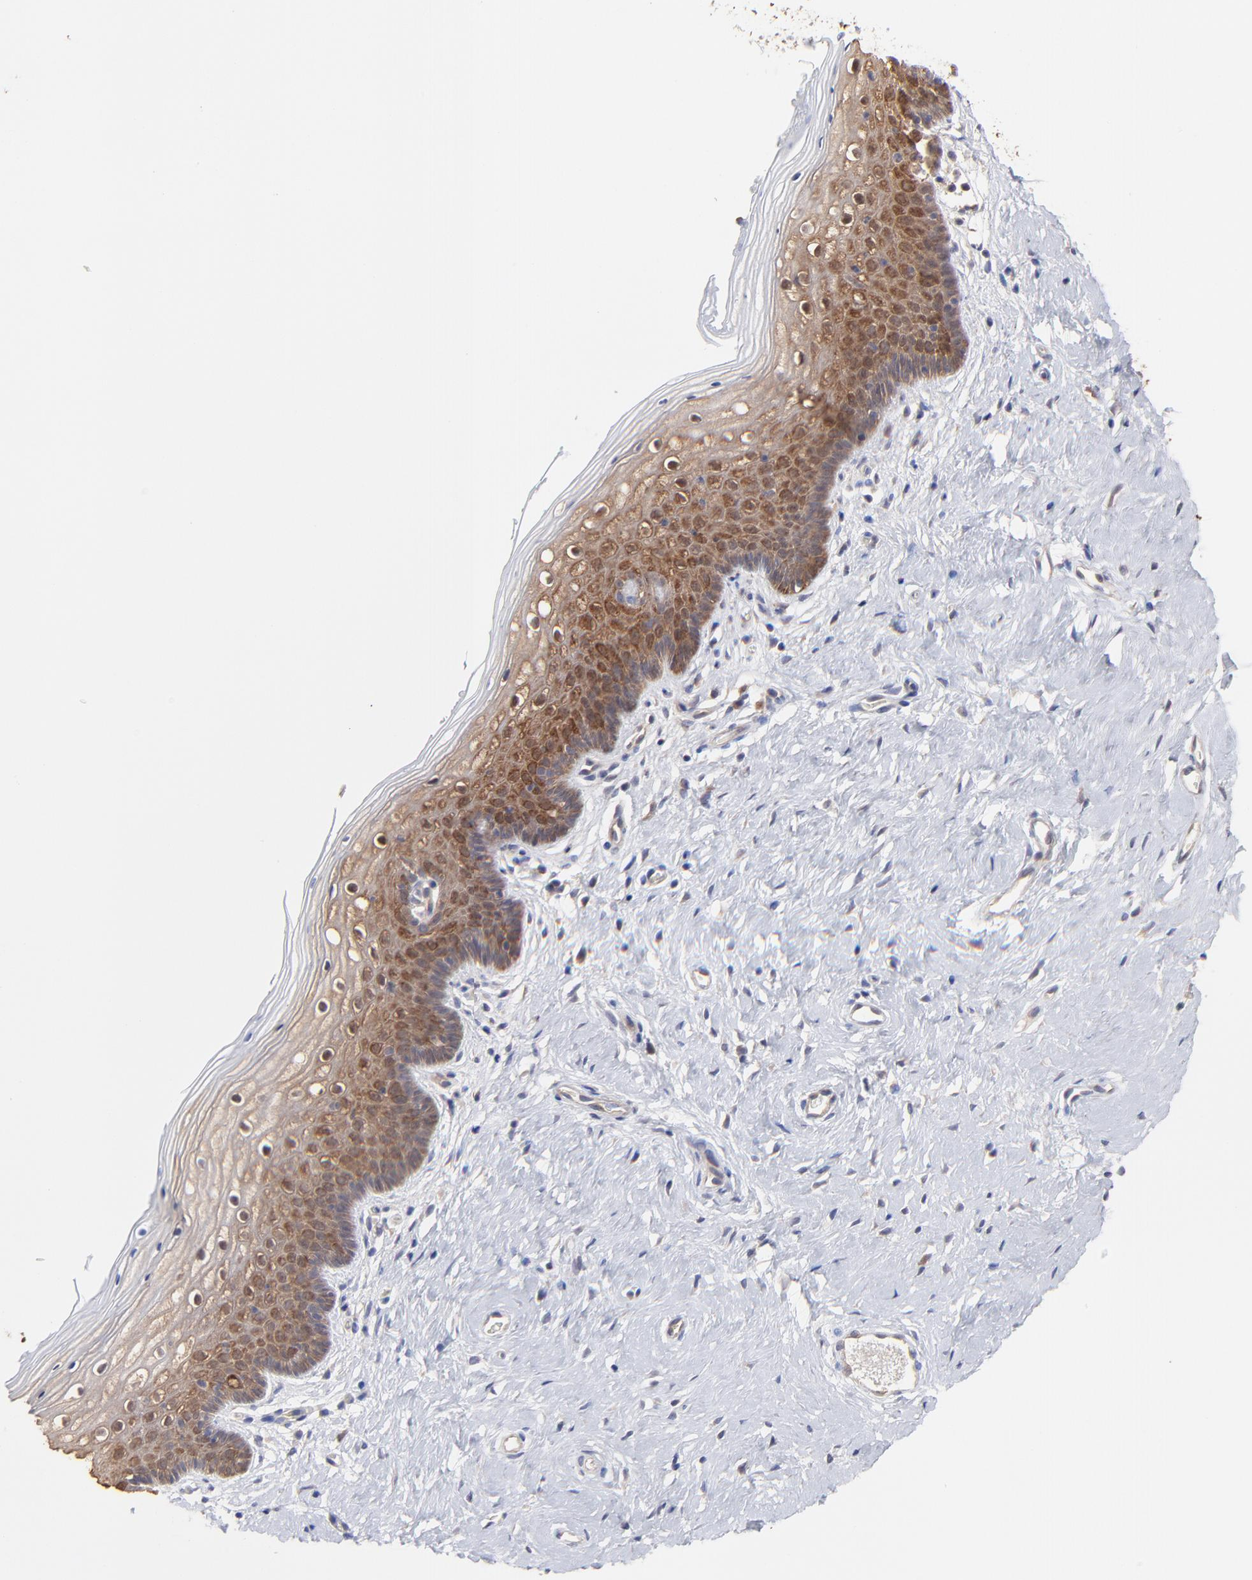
{"staining": {"intensity": "strong", "quantity": "<25%", "location": "cytoplasmic/membranous,nuclear"}, "tissue": "vagina", "cell_type": "Squamous epithelial cells", "image_type": "normal", "snomed": [{"axis": "morphology", "description": "Normal tissue, NOS"}, {"axis": "topography", "description": "Vagina"}], "caption": "Immunohistochemistry (DAB (3,3'-diaminobenzidine)) staining of benign human vagina demonstrates strong cytoplasmic/membranous,nuclear protein staining in about <25% of squamous epithelial cells. (DAB = brown stain, brightfield microscopy at high magnification).", "gene": "GART", "patient": {"sex": "female", "age": 46}}